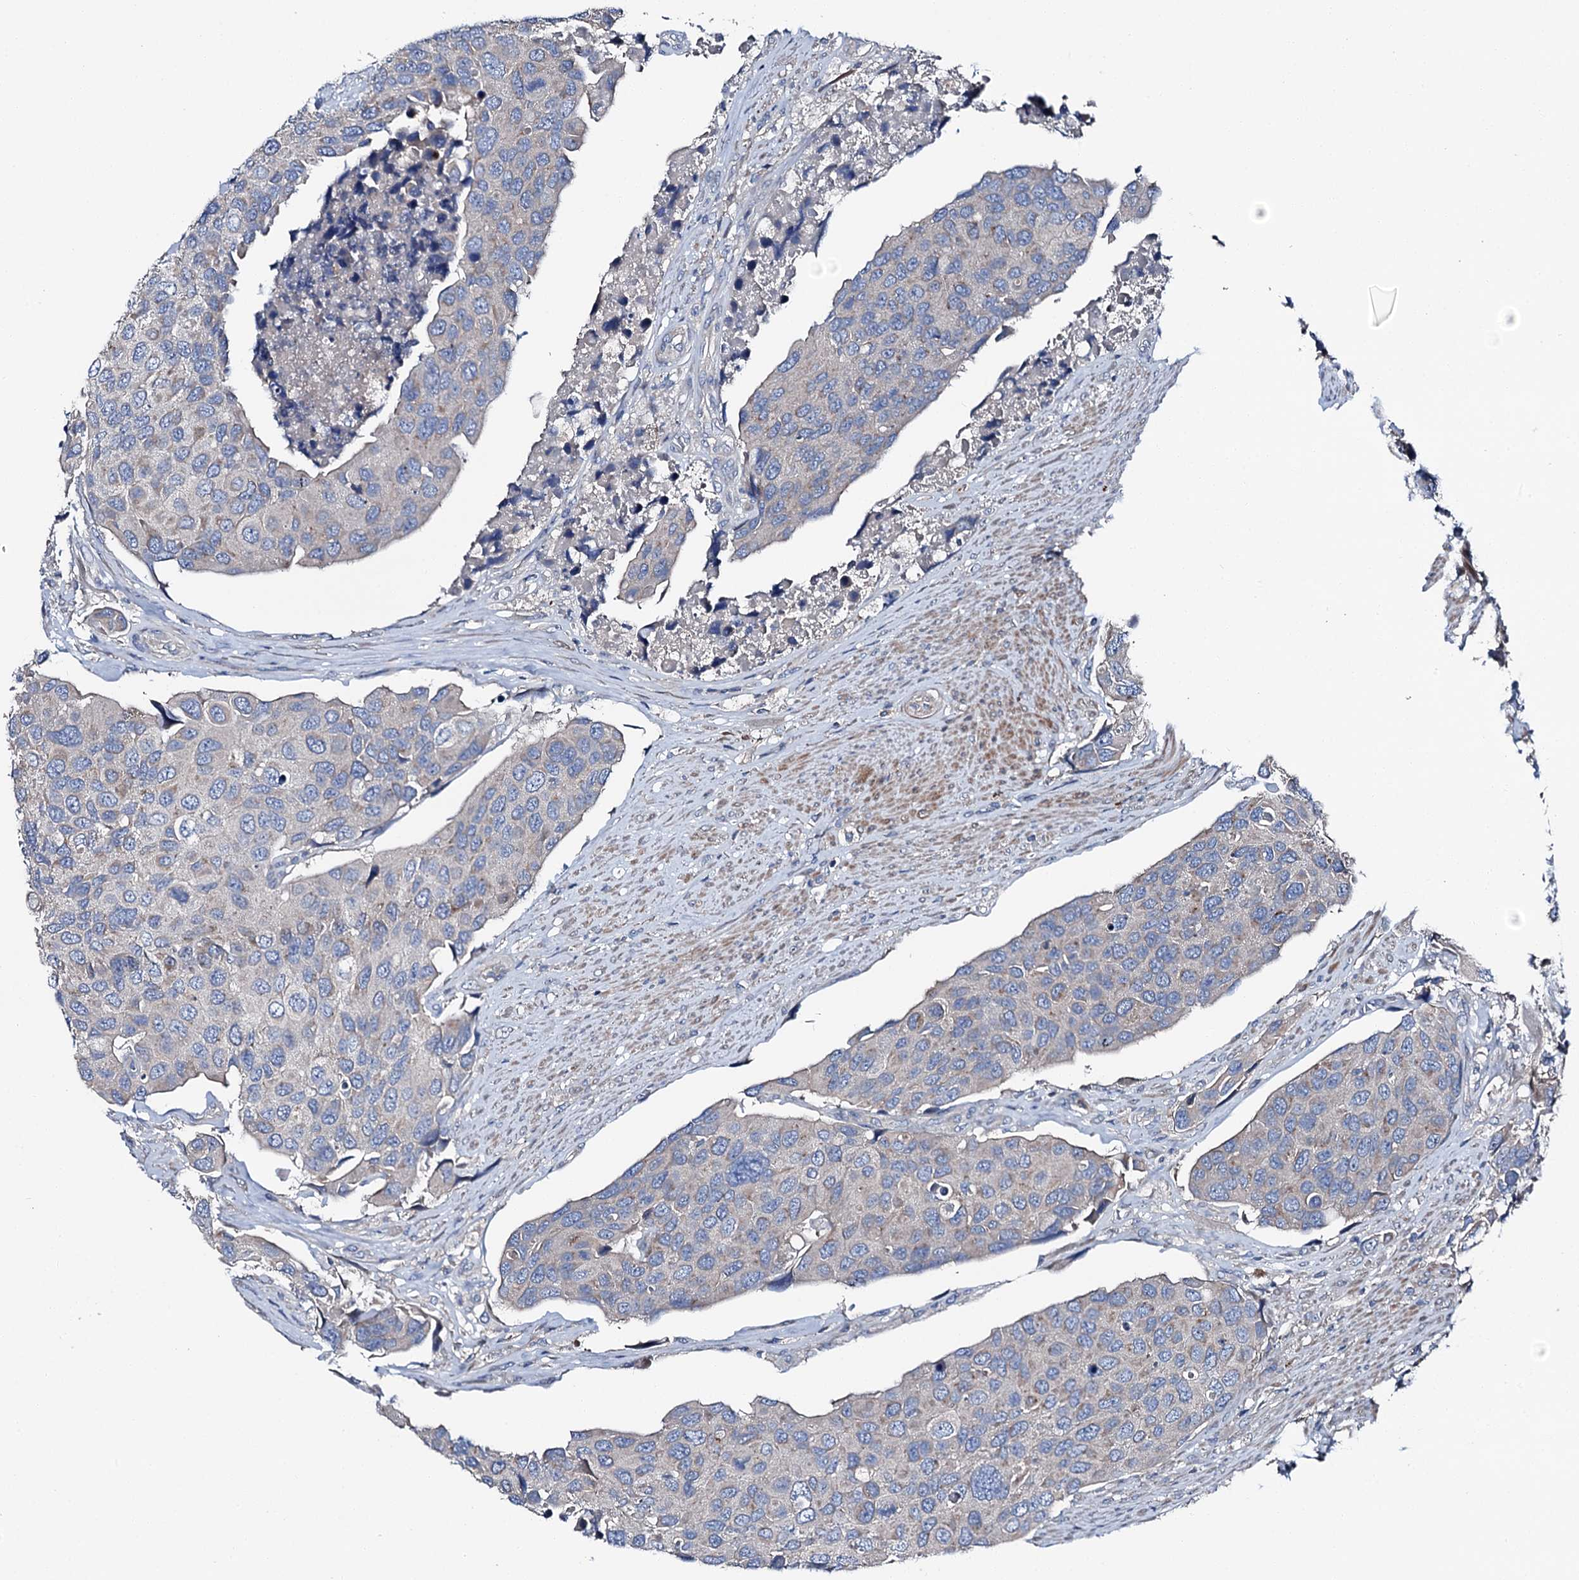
{"staining": {"intensity": "negative", "quantity": "none", "location": "none"}, "tissue": "urothelial cancer", "cell_type": "Tumor cells", "image_type": "cancer", "snomed": [{"axis": "morphology", "description": "Urothelial carcinoma, High grade"}, {"axis": "topography", "description": "Urinary bladder"}], "caption": "An immunohistochemistry histopathology image of high-grade urothelial carcinoma is shown. There is no staining in tumor cells of high-grade urothelial carcinoma.", "gene": "SLC22A25", "patient": {"sex": "male", "age": 74}}